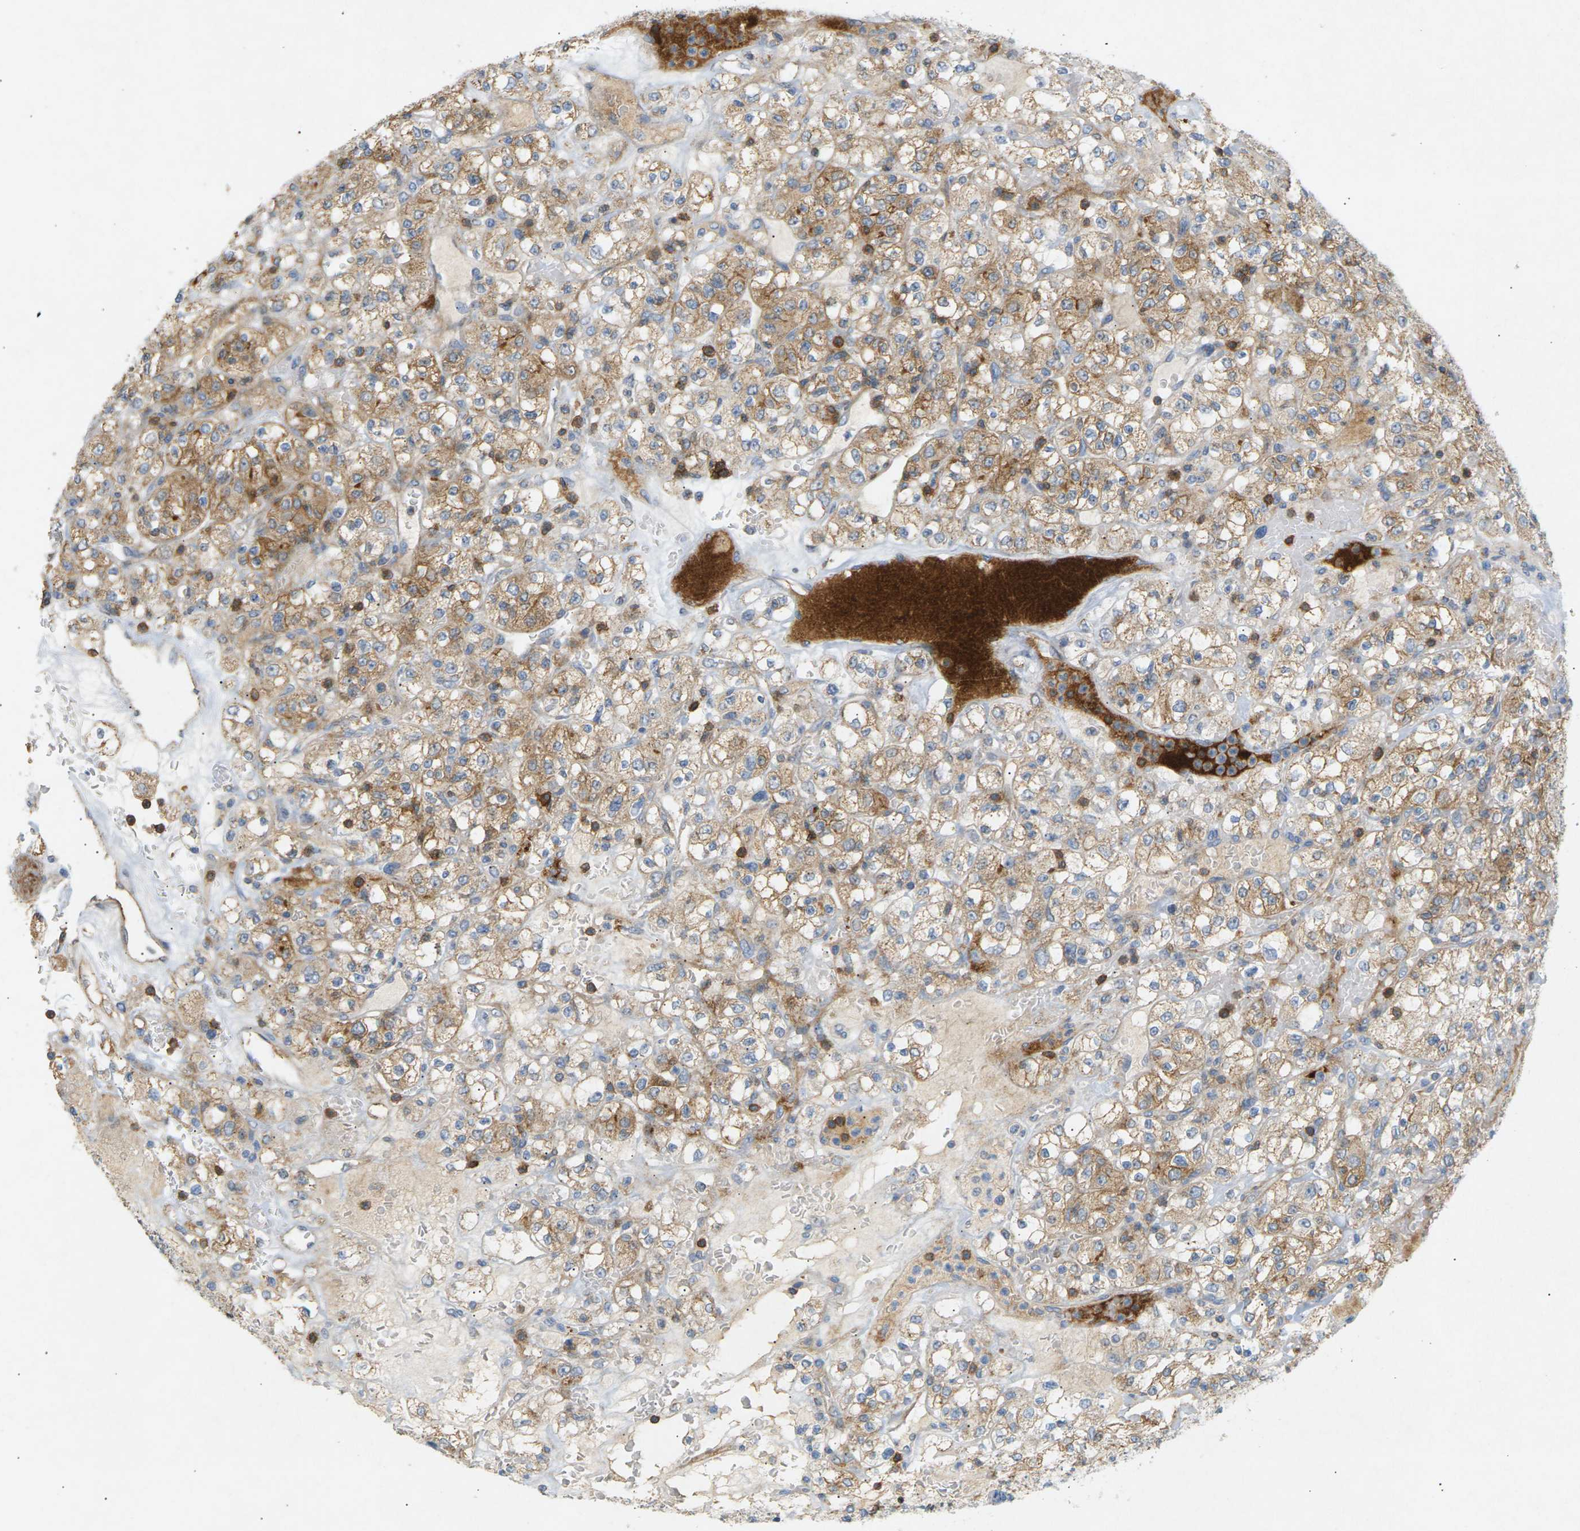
{"staining": {"intensity": "moderate", "quantity": ">75%", "location": "cytoplasmic/membranous"}, "tissue": "renal cancer", "cell_type": "Tumor cells", "image_type": "cancer", "snomed": [{"axis": "morphology", "description": "Normal tissue, NOS"}, {"axis": "morphology", "description": "Adenocarcinoma, NOS"}, {"axis": "topography", "description": "Kidney"}], "caption": "Immunohistochemistry of renal cancer (adenocarcinoma) demonstrates medium levels of moderate cytoplasmic/membranous positivity in about >75% of tumor cells.", "gene": "LIME1", "patient": {"sex": "female", "age": 72}}